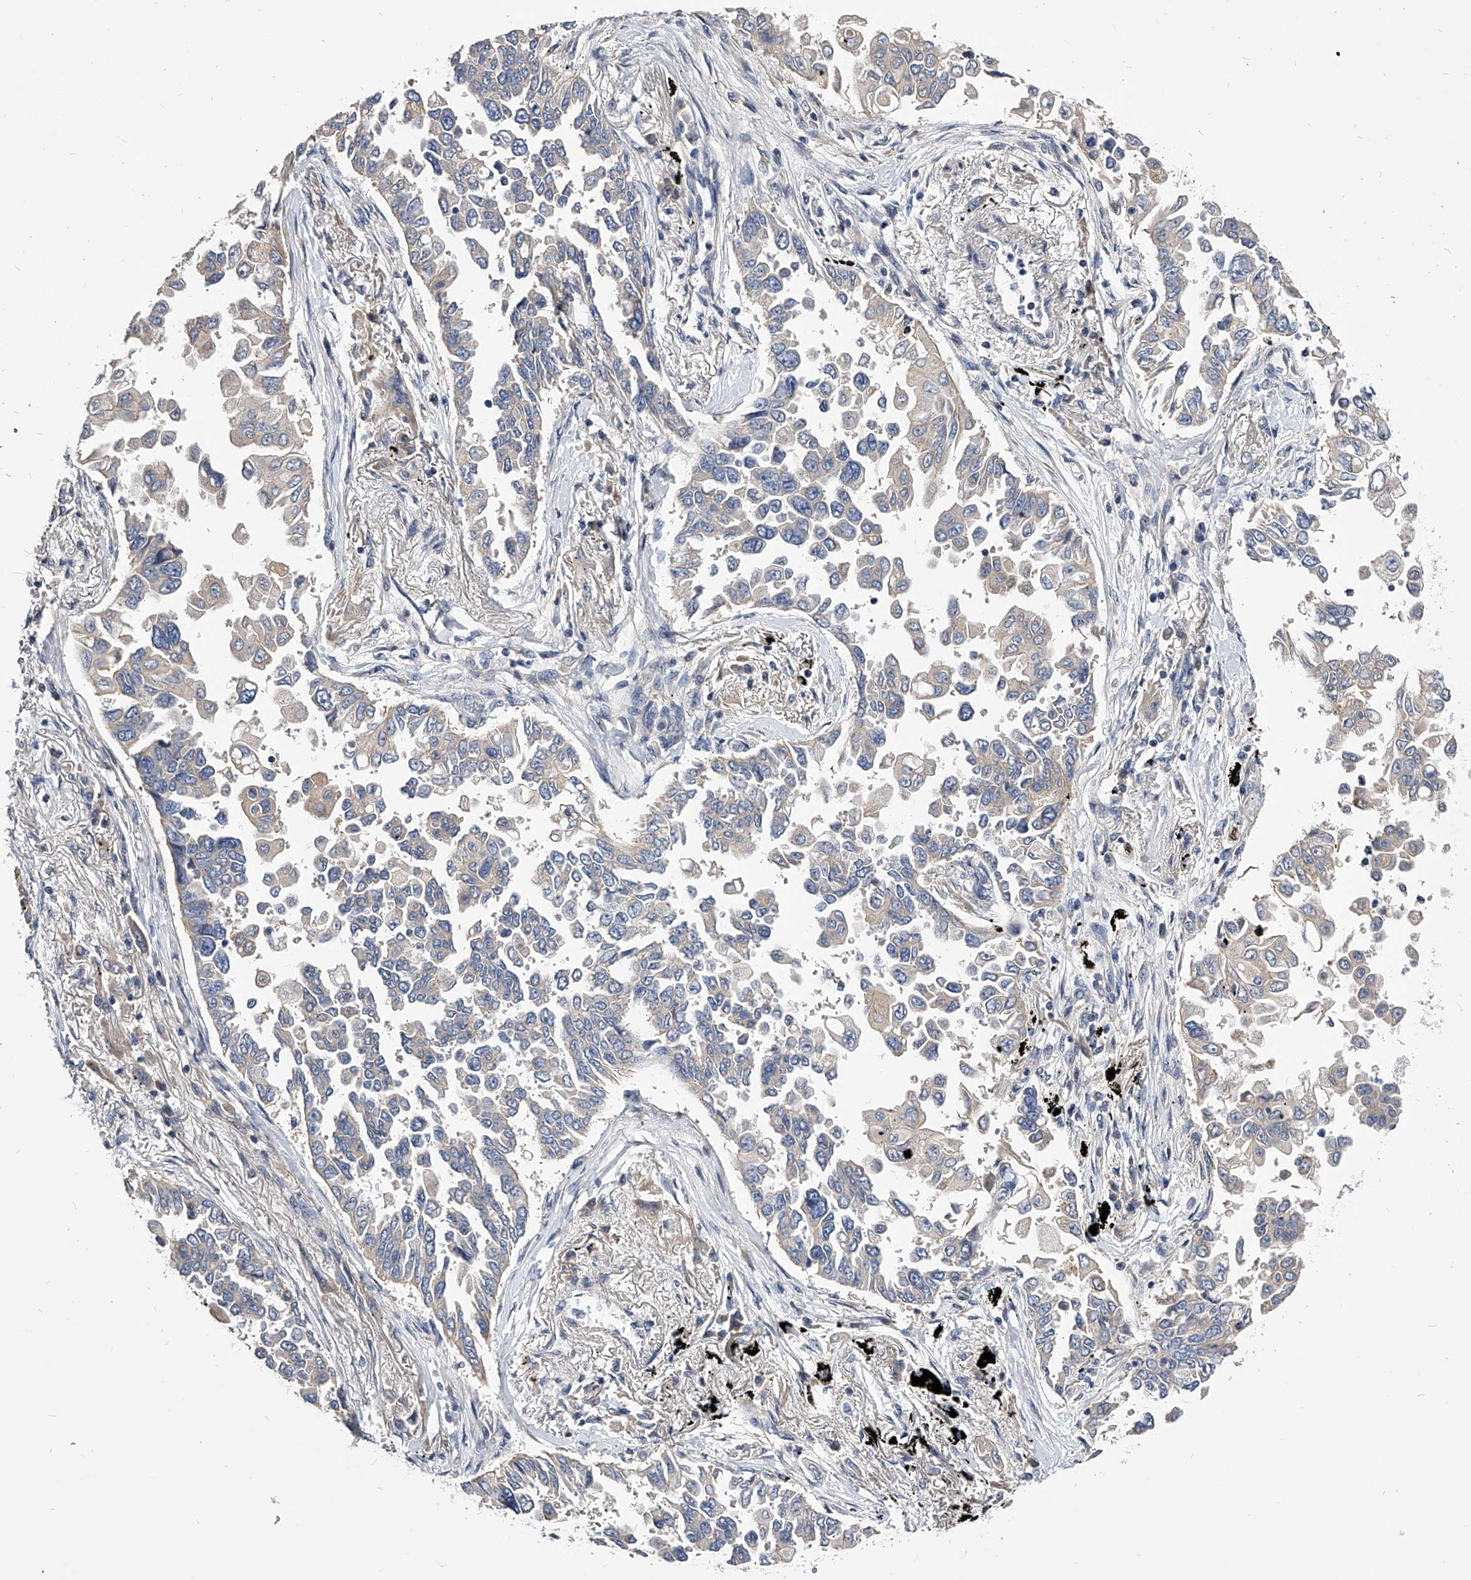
{"staining": {"intensity": "negative", "quantity": "none", "location": "none"}, "tissue": "lung cancer", "cell_type": "Tumor cells", "image_type": "cancer", "snomed": [{"axis": "morphology", "description": "Adenocarcinoma, NOS"}, {"axis": "topography", "description": "Lung"}], "caption": "High power microscopy photomicrograph of an immunohistochemistry micrograph of lung cancer, revealing no significant staining in tumor cells.", "gene": "ARL4C", "patient": {"sex": "female", "age": 67}}